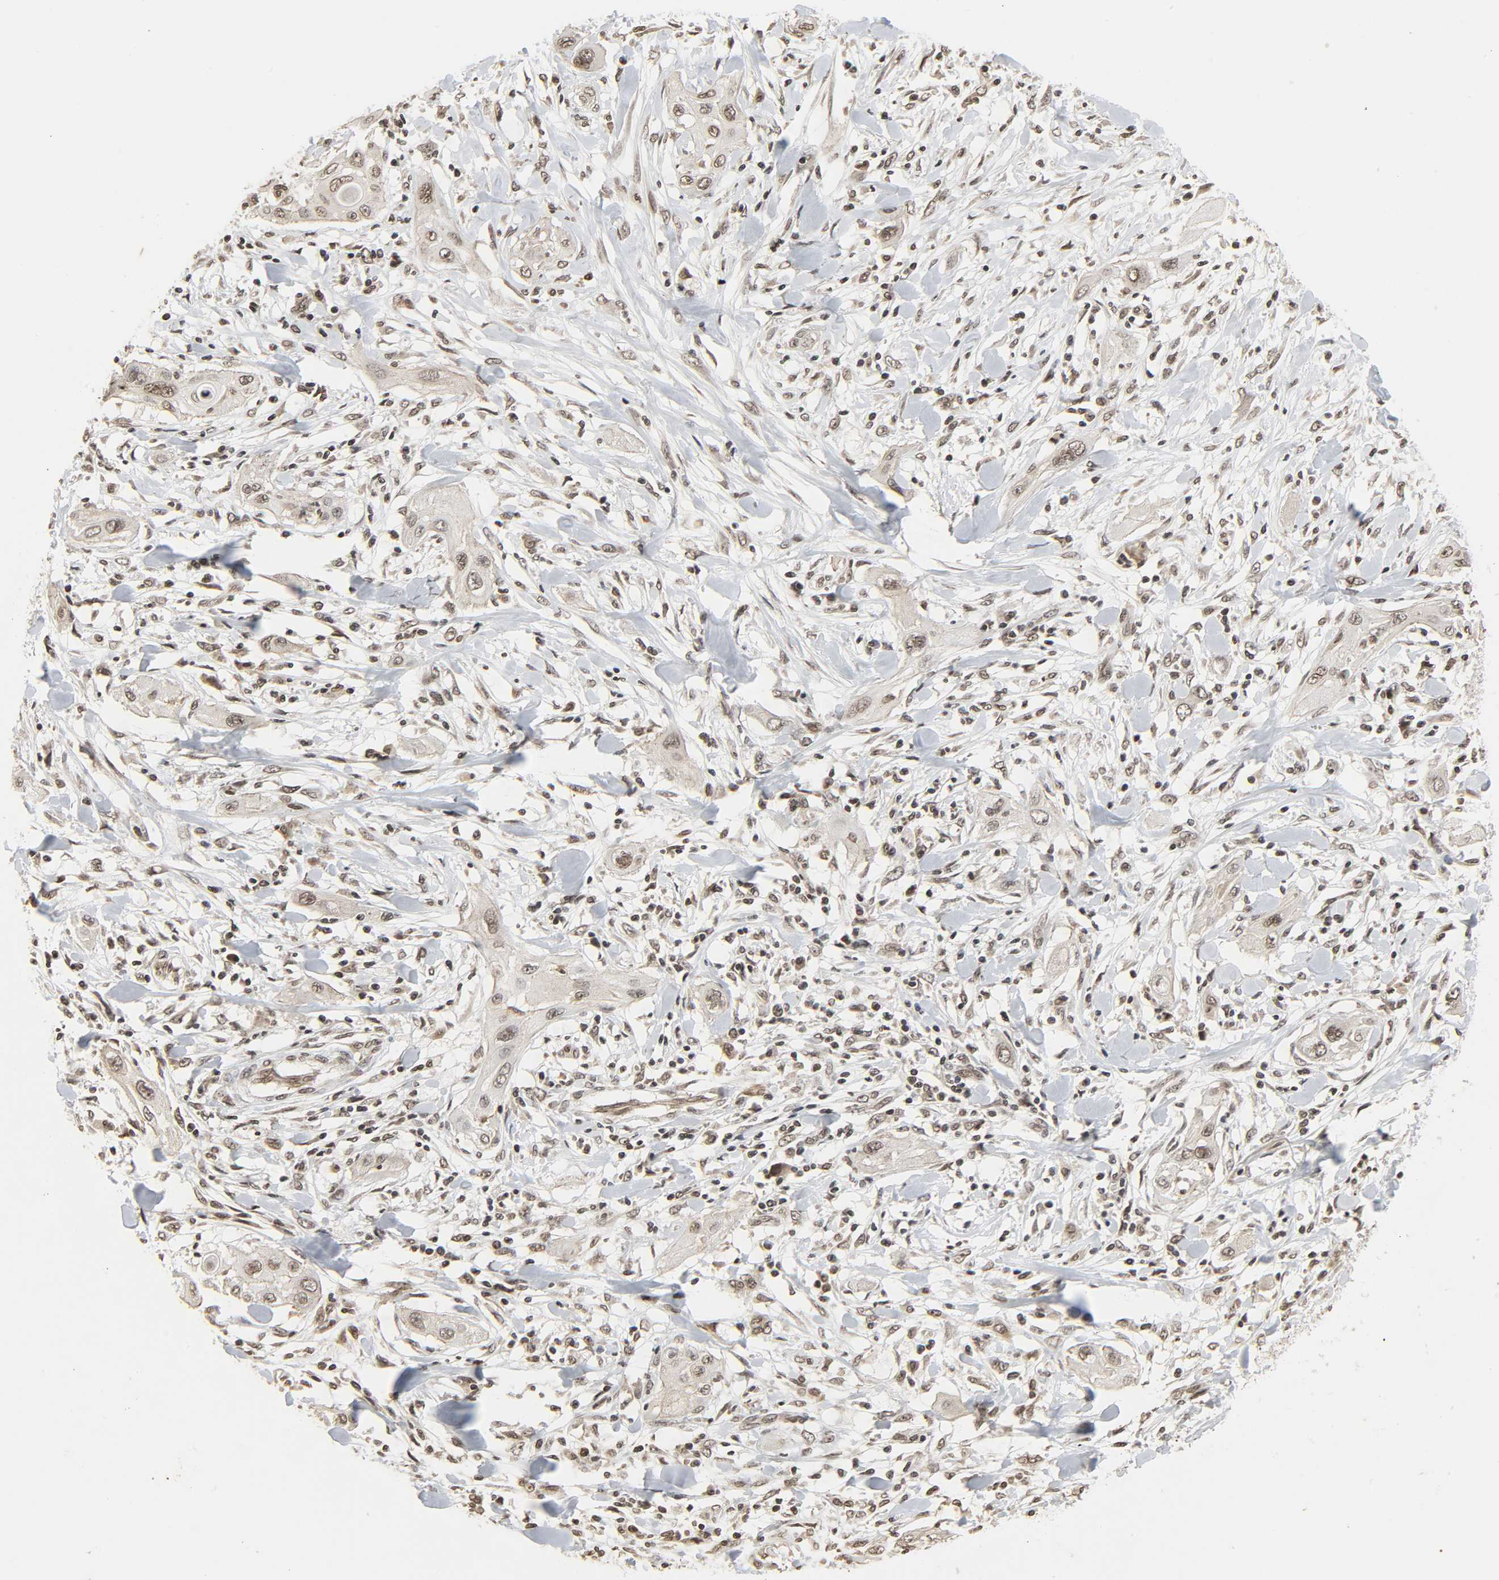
{"staining": {"intensity": "weak", "quantity": ">75%", "location": "nuclear"}, "tissue": "lung cancer", "cell_type": "Tumor cells", "image_type": "cancer", "snomed": [{"axis": "morphology", "description": "Squamous cell carcinoma, NOS"}, {"axis": "topography", "description": "Lung"}], "caption": "Protein expression analysis of human lung squamous cell carcinoma reveals weak nuclear staining in approximately >75% of tumor cells.", "gene": "XRCC1", "patient": {"sex": "female", "age": 47}}